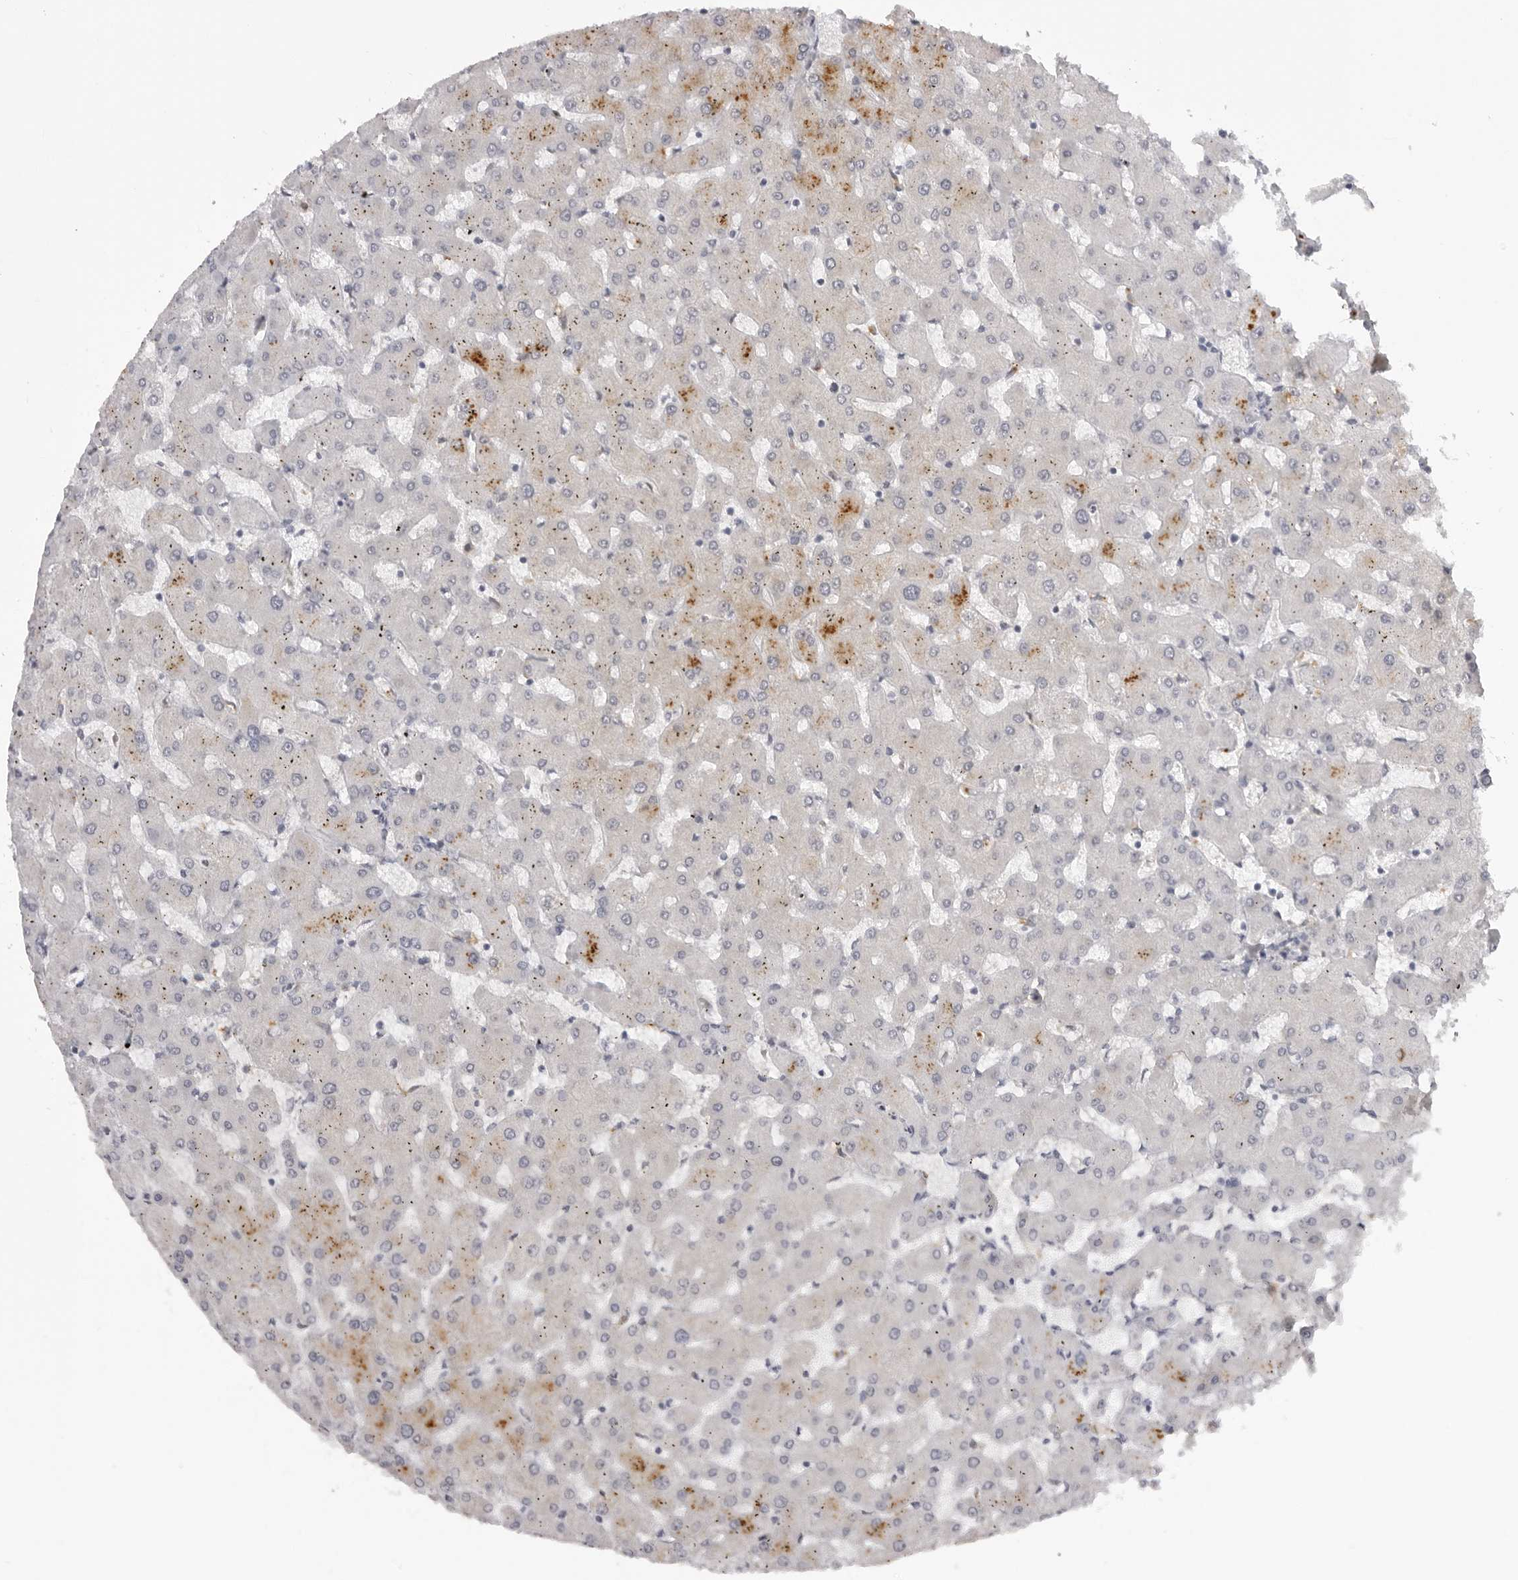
{"staining": {"intensity": "negative", "quantity": "none", "location": "none"}, "tissue": "liver", "cell_type": "Cholangiocytes", "image_type": "normal", "snomed": [{"axis": "morphology", "description": "Normal tissue, NOS"}, {"axis": "topography", "description": "Liver"}], "caption": "Normal liver was stained to show a protein in brown. There is no significant expression in cholangiocytes. (Brightfield microscopy of DAB IHC at high magnification).", "gene": "SUGCT", "patient": {"sex": "female", "age": 63}}